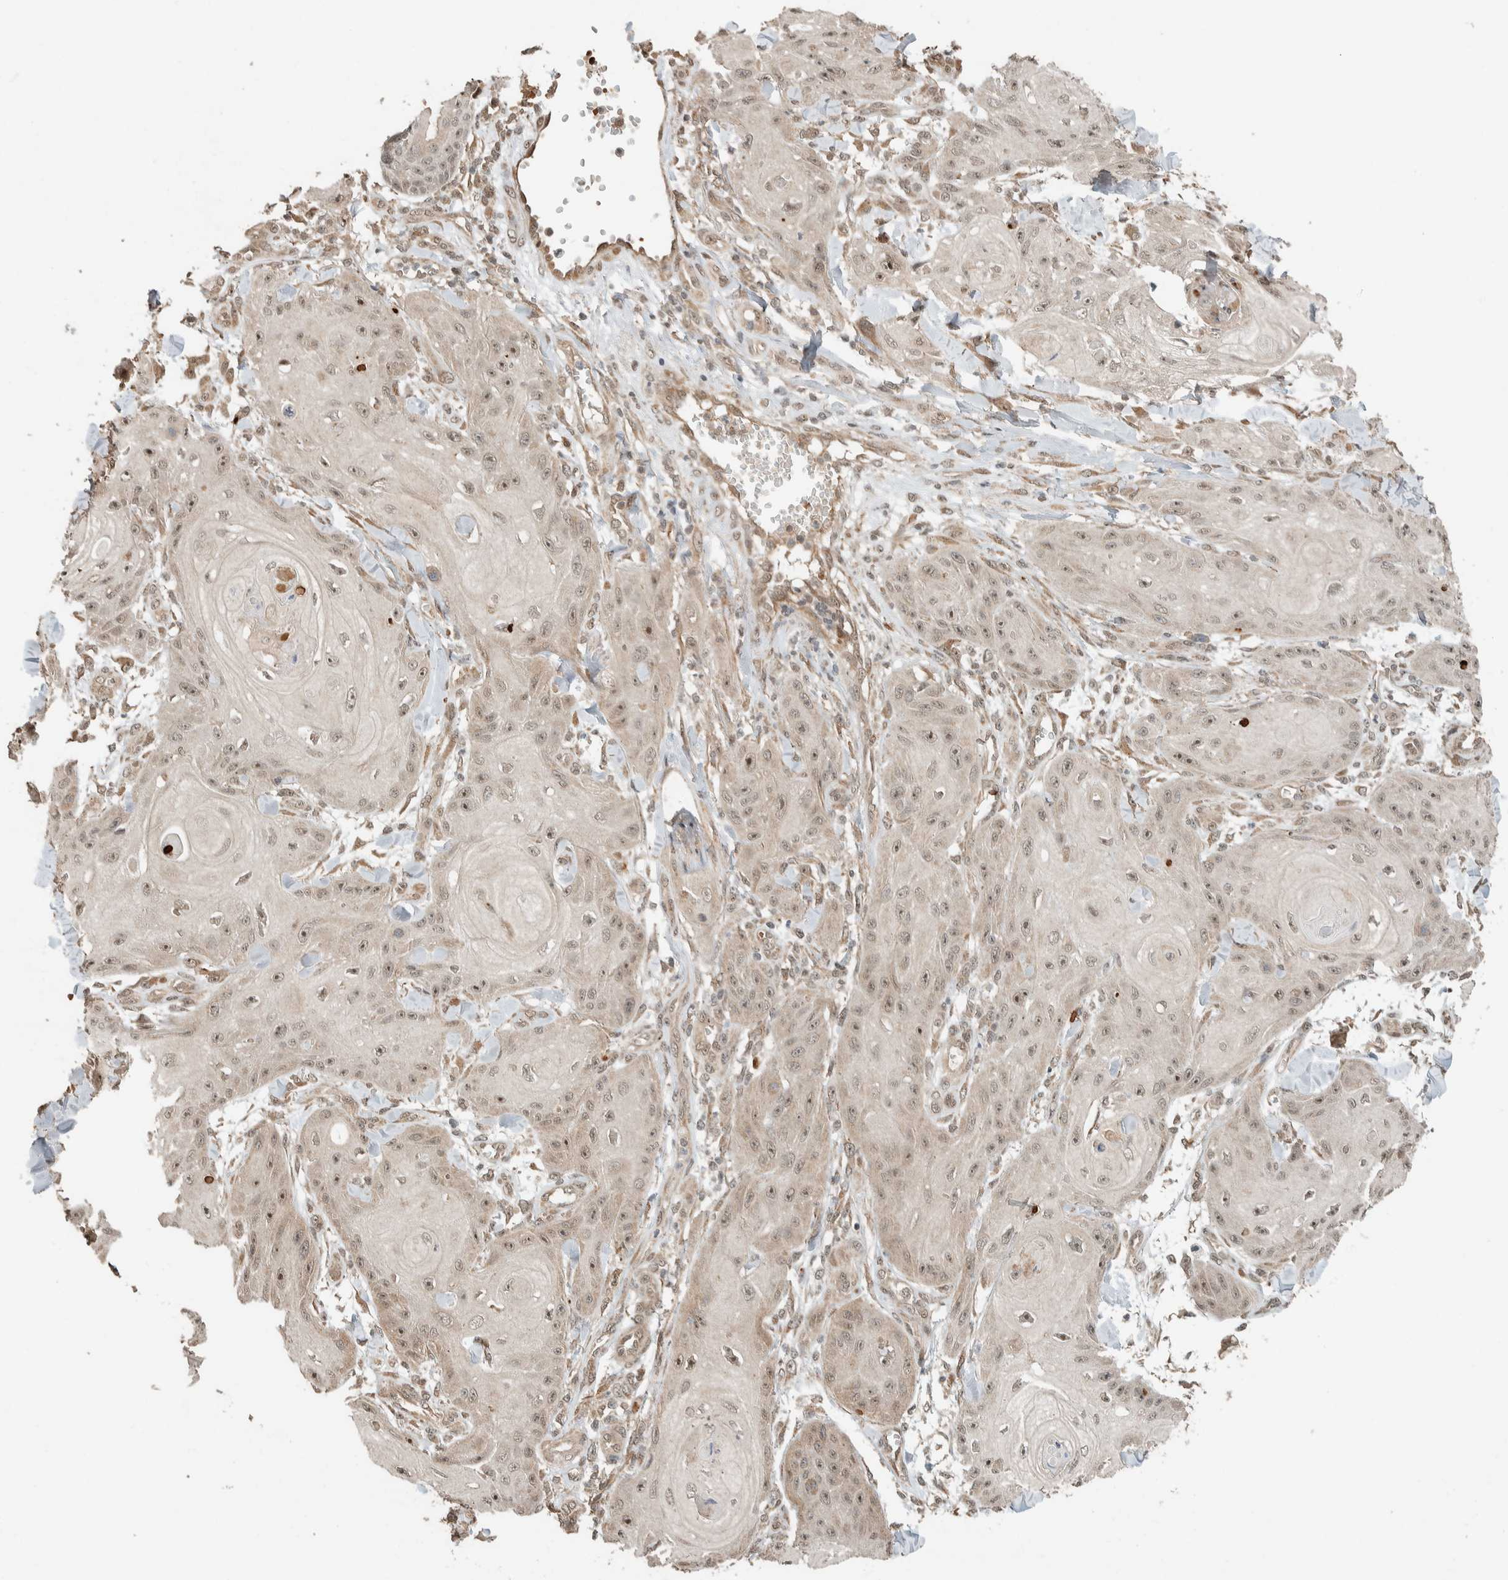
{"staining": {"intensity": "weak", "quantity": ">75%", "location": "cytoplasmic/membranous,nuclear"}, "tissue": "skin cancer", "cell_type": "Tumor cells", "image_type": "cancer", "snomed": [{"axis": "morphology", "description": "Squamous cell carcinoma, NOS"}, {"axis": "topography", "description": "Skin"}], "caption": "There is low levels of weak cytoplasmic/membranous and nuclear staining in tumor cells of skin cancer (squamous cell carcinoma), as demonstrated by immunohistochemical staining (brown color).", "gene": "ZBTB2", "patient": {"sex": "male", "age": 74}}